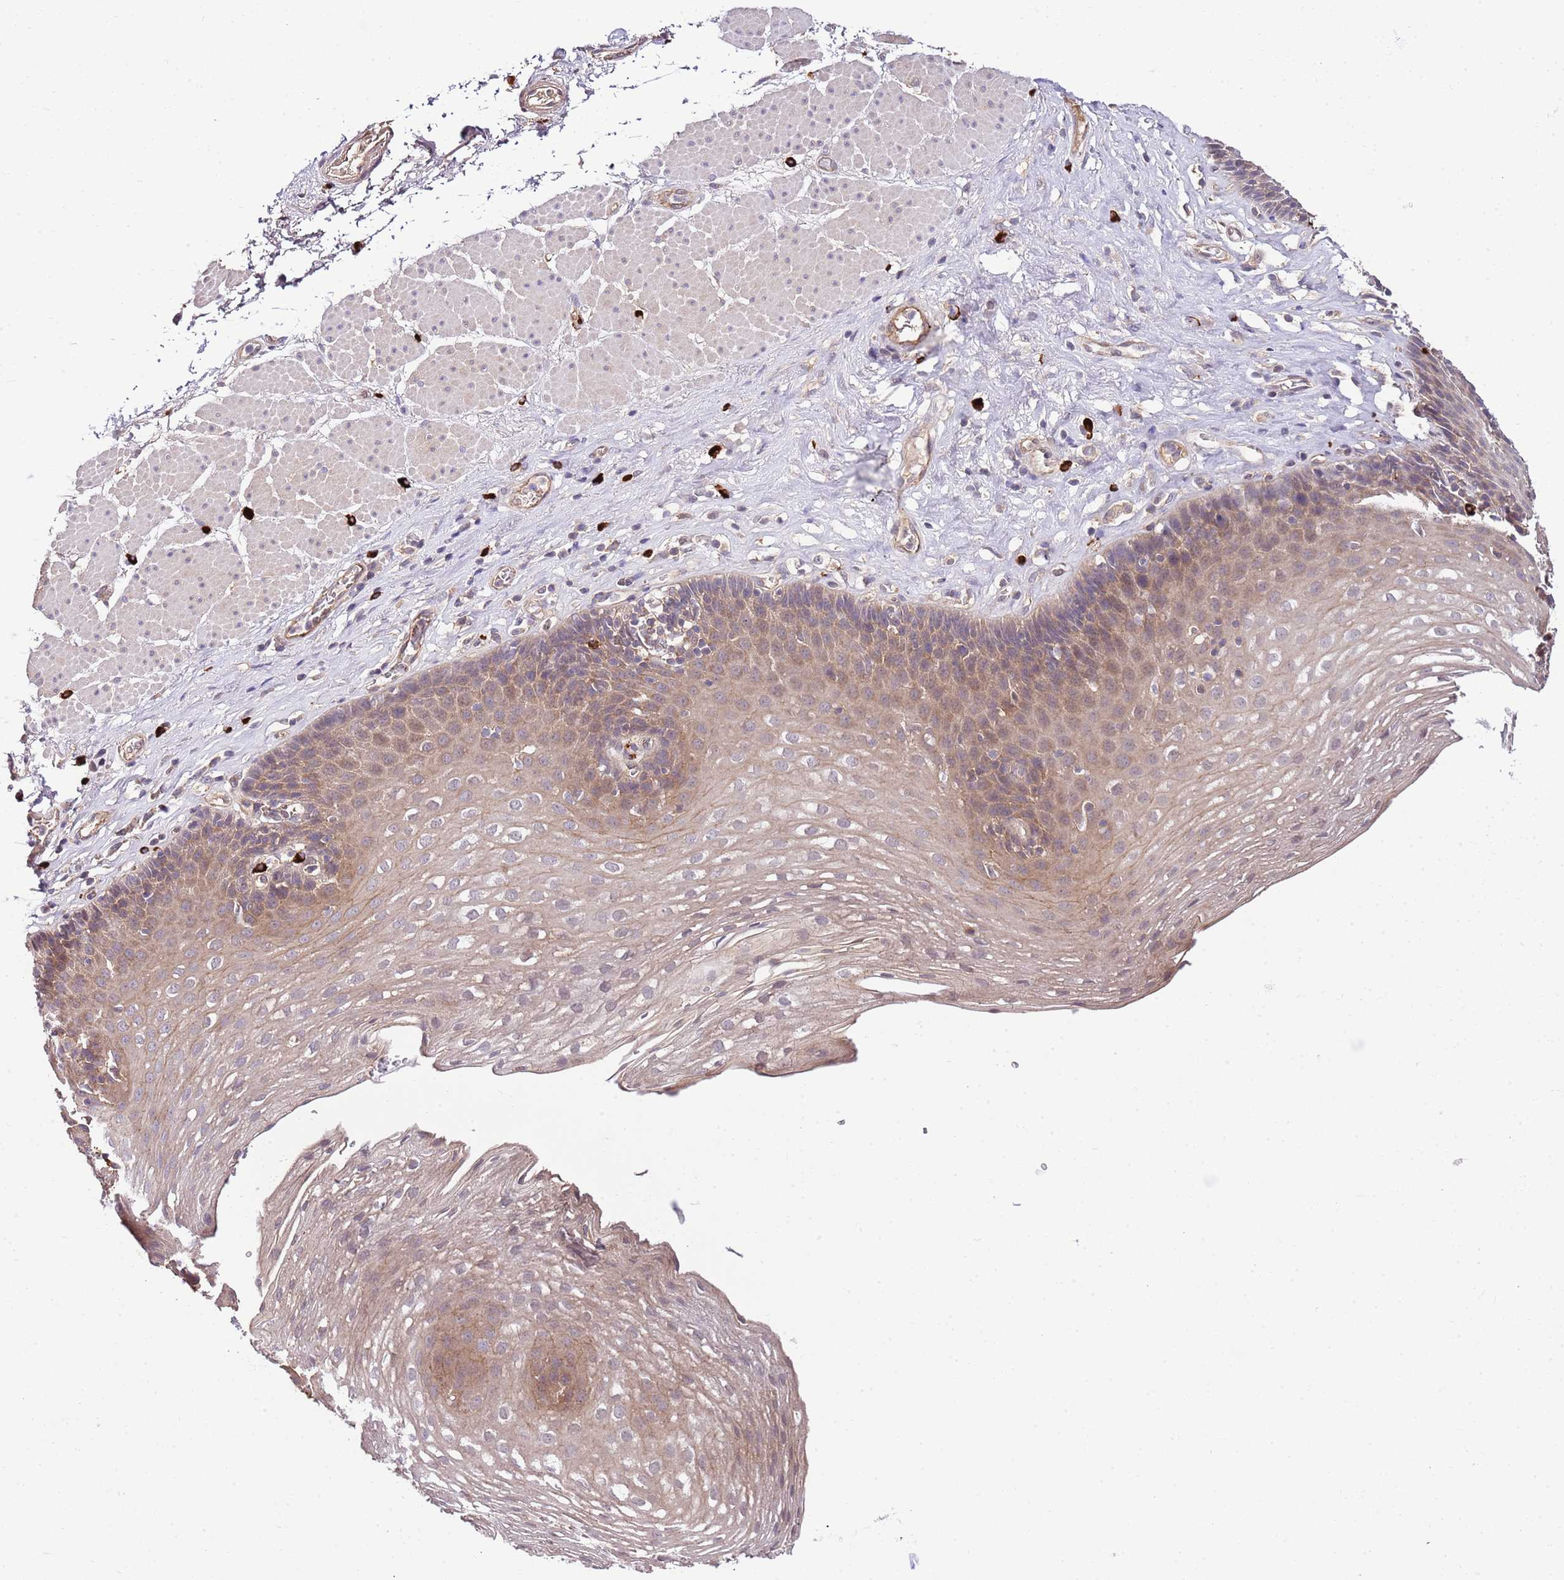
{"staining": {"intensity": "weak", "quantity": ">75%", "location": "cytoplasmic/membranous"}, "tissue": "esophagus", "cell_type": "Squamous epithelial cells", "image_type": "normal", "snomed": [{"axis": "morphology", "description": "Normal tissue, NOS"}, {"axis": "topography", "description": "Esophagus"}], "caption": "Human esophagus stained for a protein (brown) demonstrates weak cytoplasmic/membranous positive expression in approximately >75% of squamous epithelial cells.", "gene": "DONSON", "patient": {"sex": "female", "age": 66}}